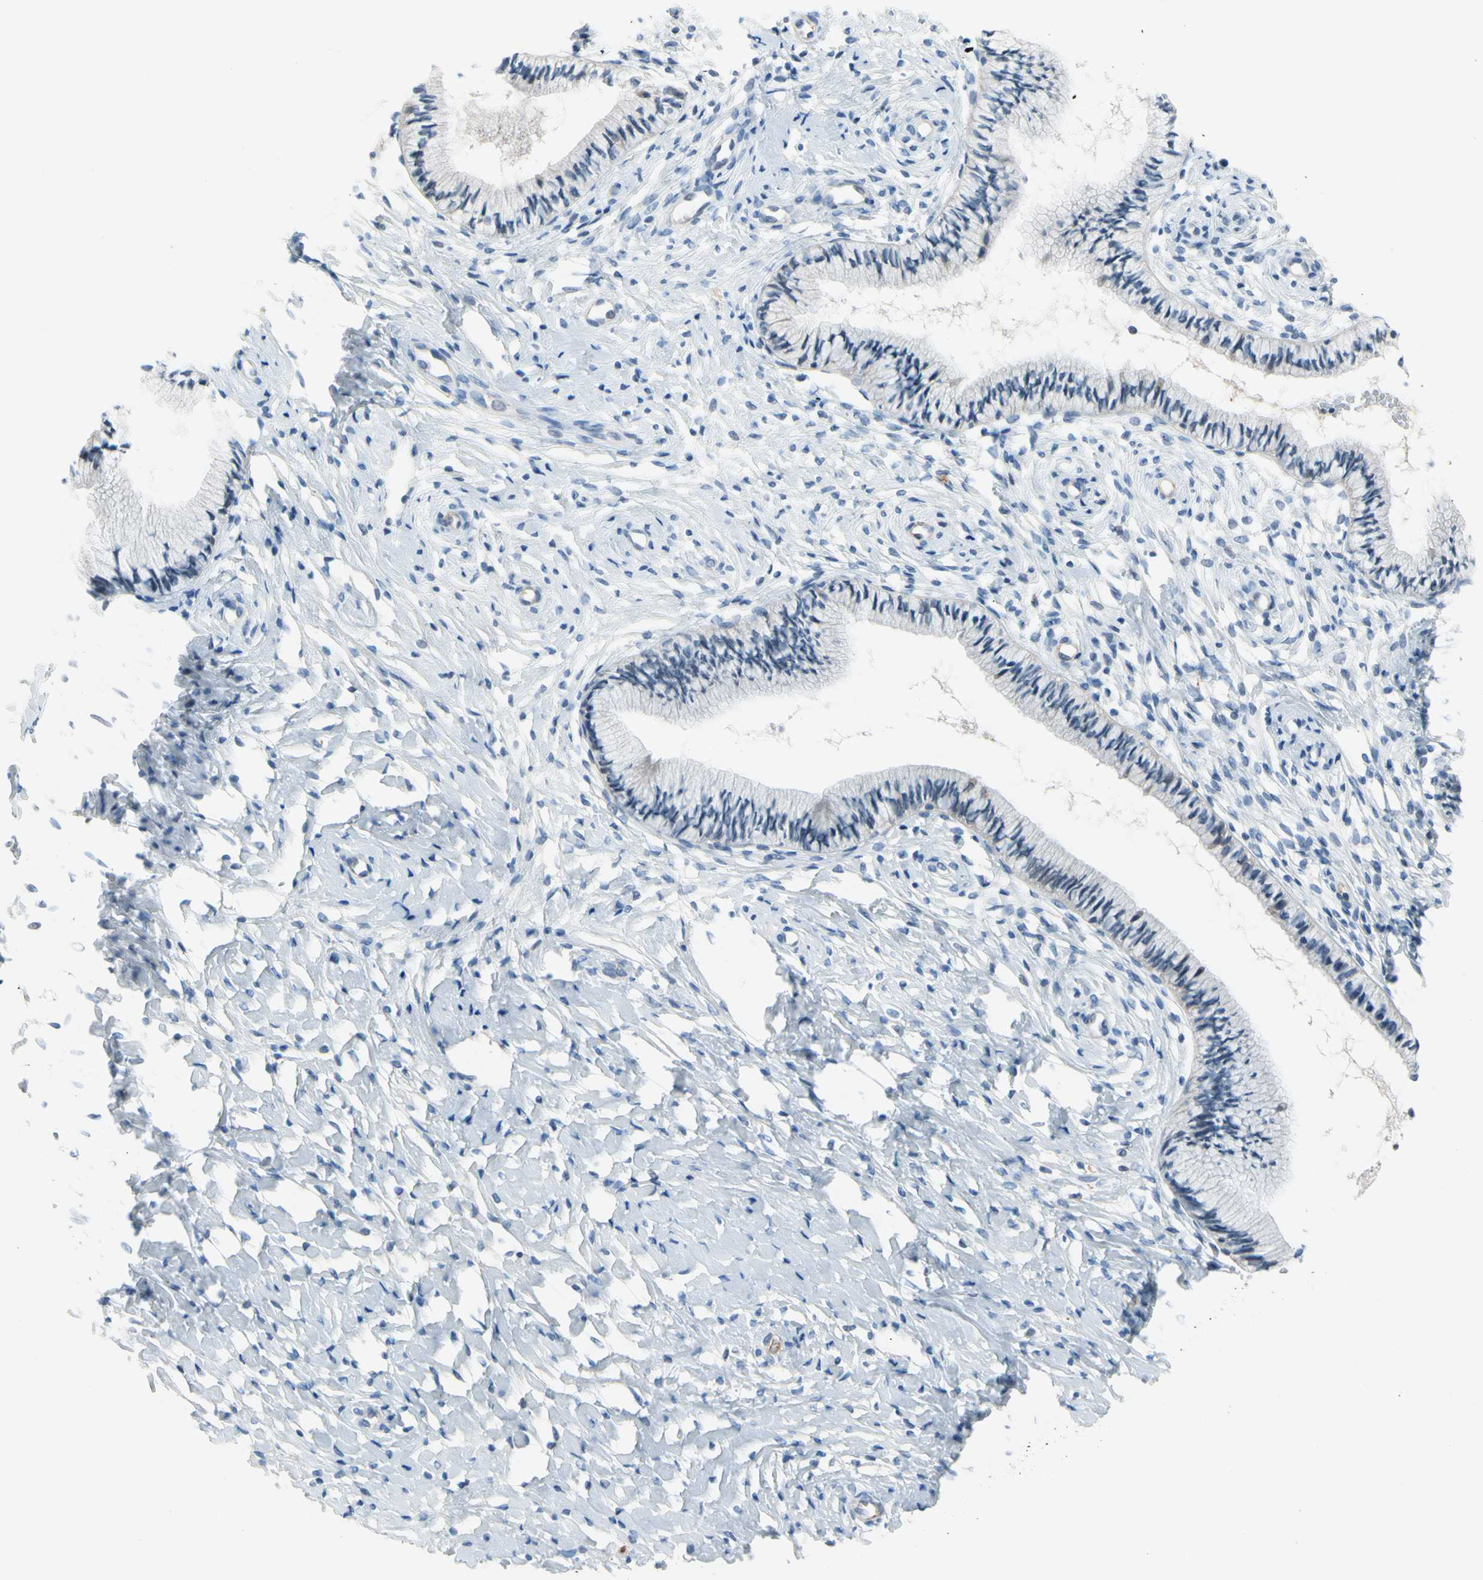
{"staining": {"intensity": "negative", "quantity": "none", "location": "none"}, "tissue": "cervix", "cell_type": "Glandular cells", "image_type": "normal", "snomed": [{"axis": "morphology", "description": "Normal tissue, NOS"}, {"axis": "topography", "description": "Cervix"}], "caption": "Cervix stained for a protein using immunohistochemistry reveals no expression glandular cells.", "gene": "CNDP1", "patient": {"sex": "female", "age": 46}}